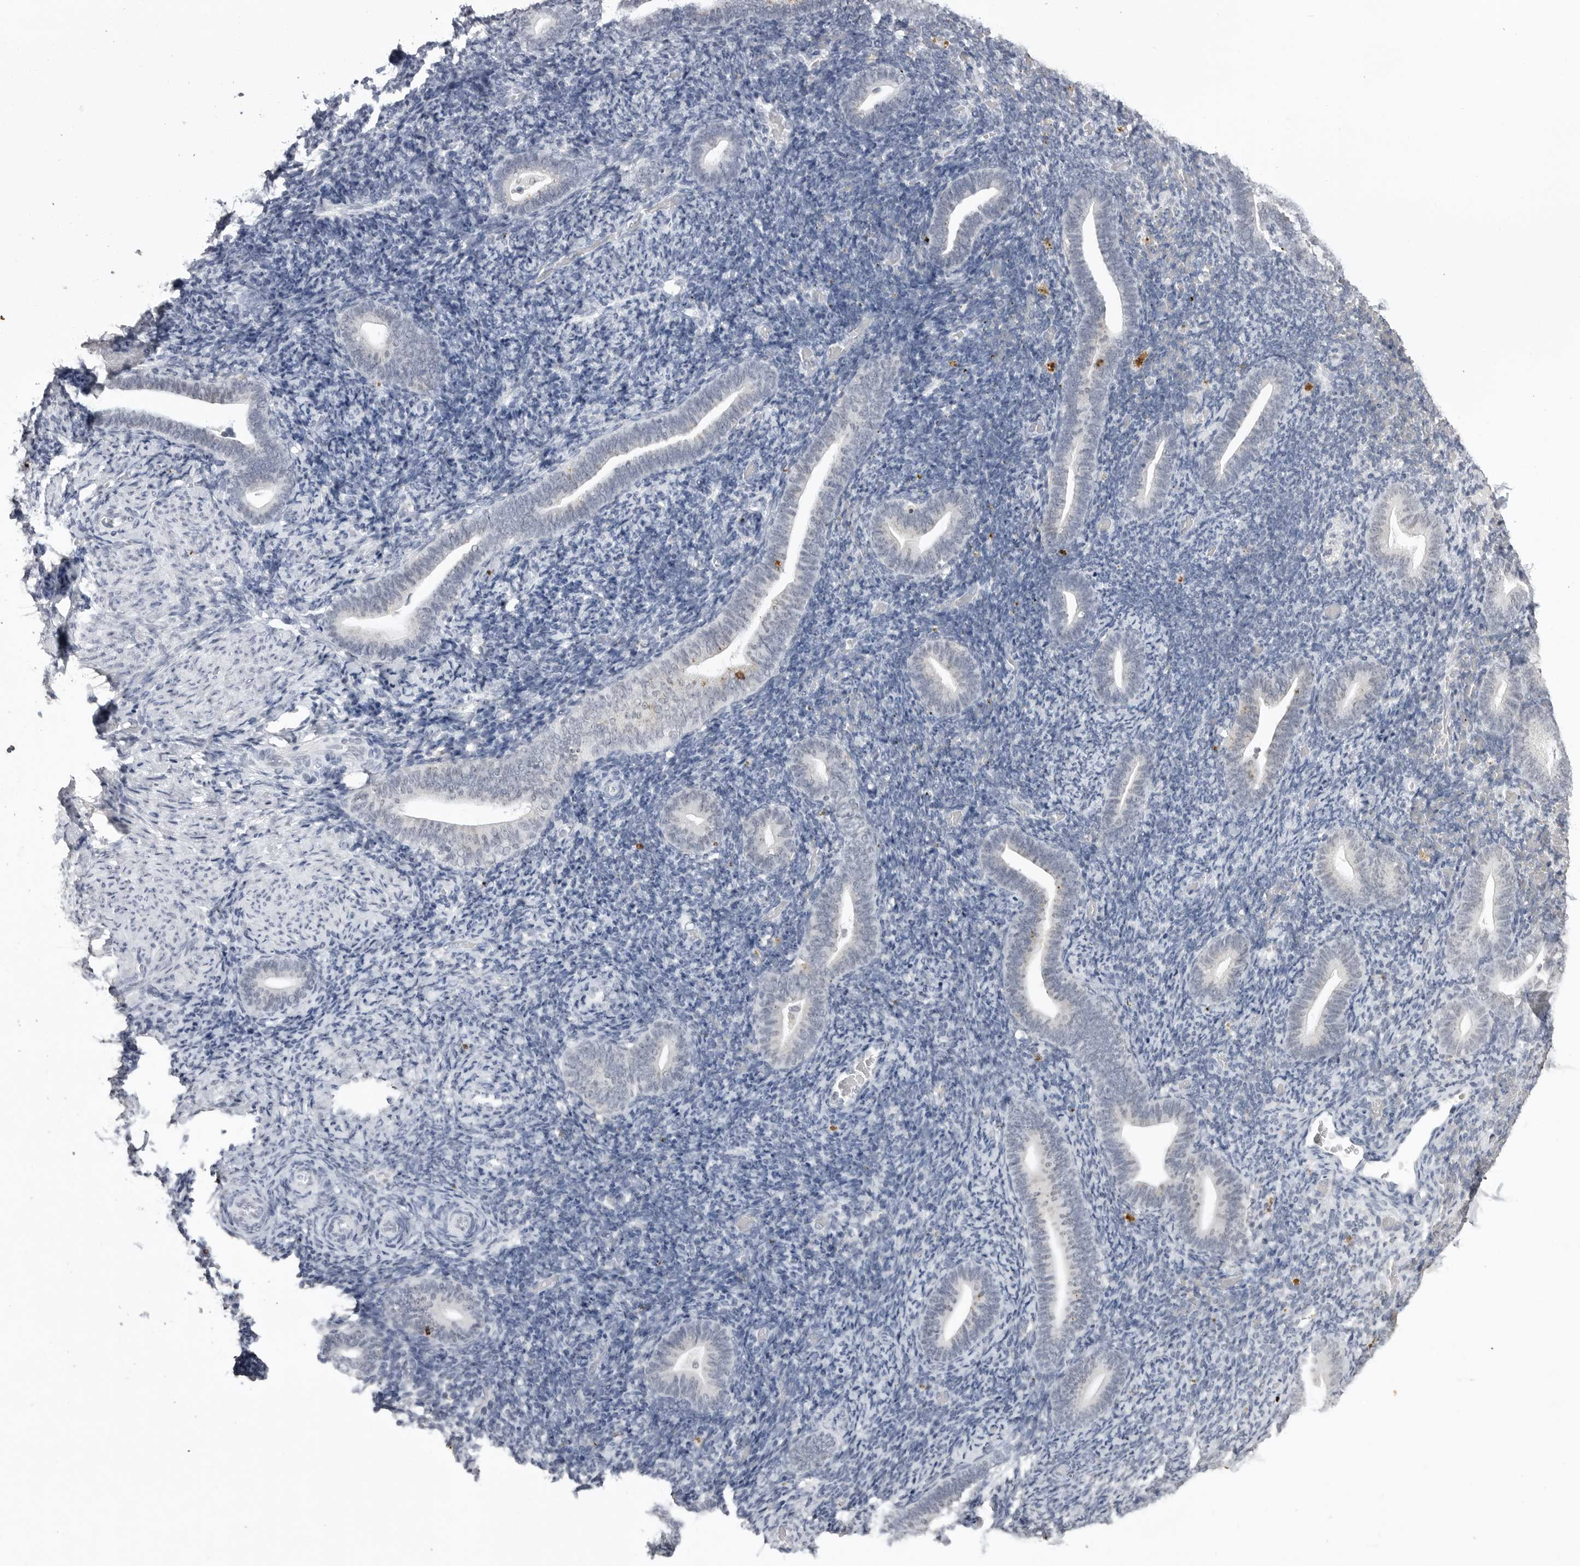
{"staining": {"intensity": "negative", "quantity": "none", "location": "none"}, "tissue": "endometrium", "cell_type": "Cells in endometrial stroma", "image_type": "normal", "snomed": [{"axis": "morphology", "description": "Normal tissue, NOS"}, {"axis": "topography", "description": "Endometrium"}], "caption": "A photomicrograph of endometrium stained for a protein demonstrates no brown staining in cells in endometrial stroma.", "gene": "RRM1", "patient": {"sex": "female", "age": 51}}